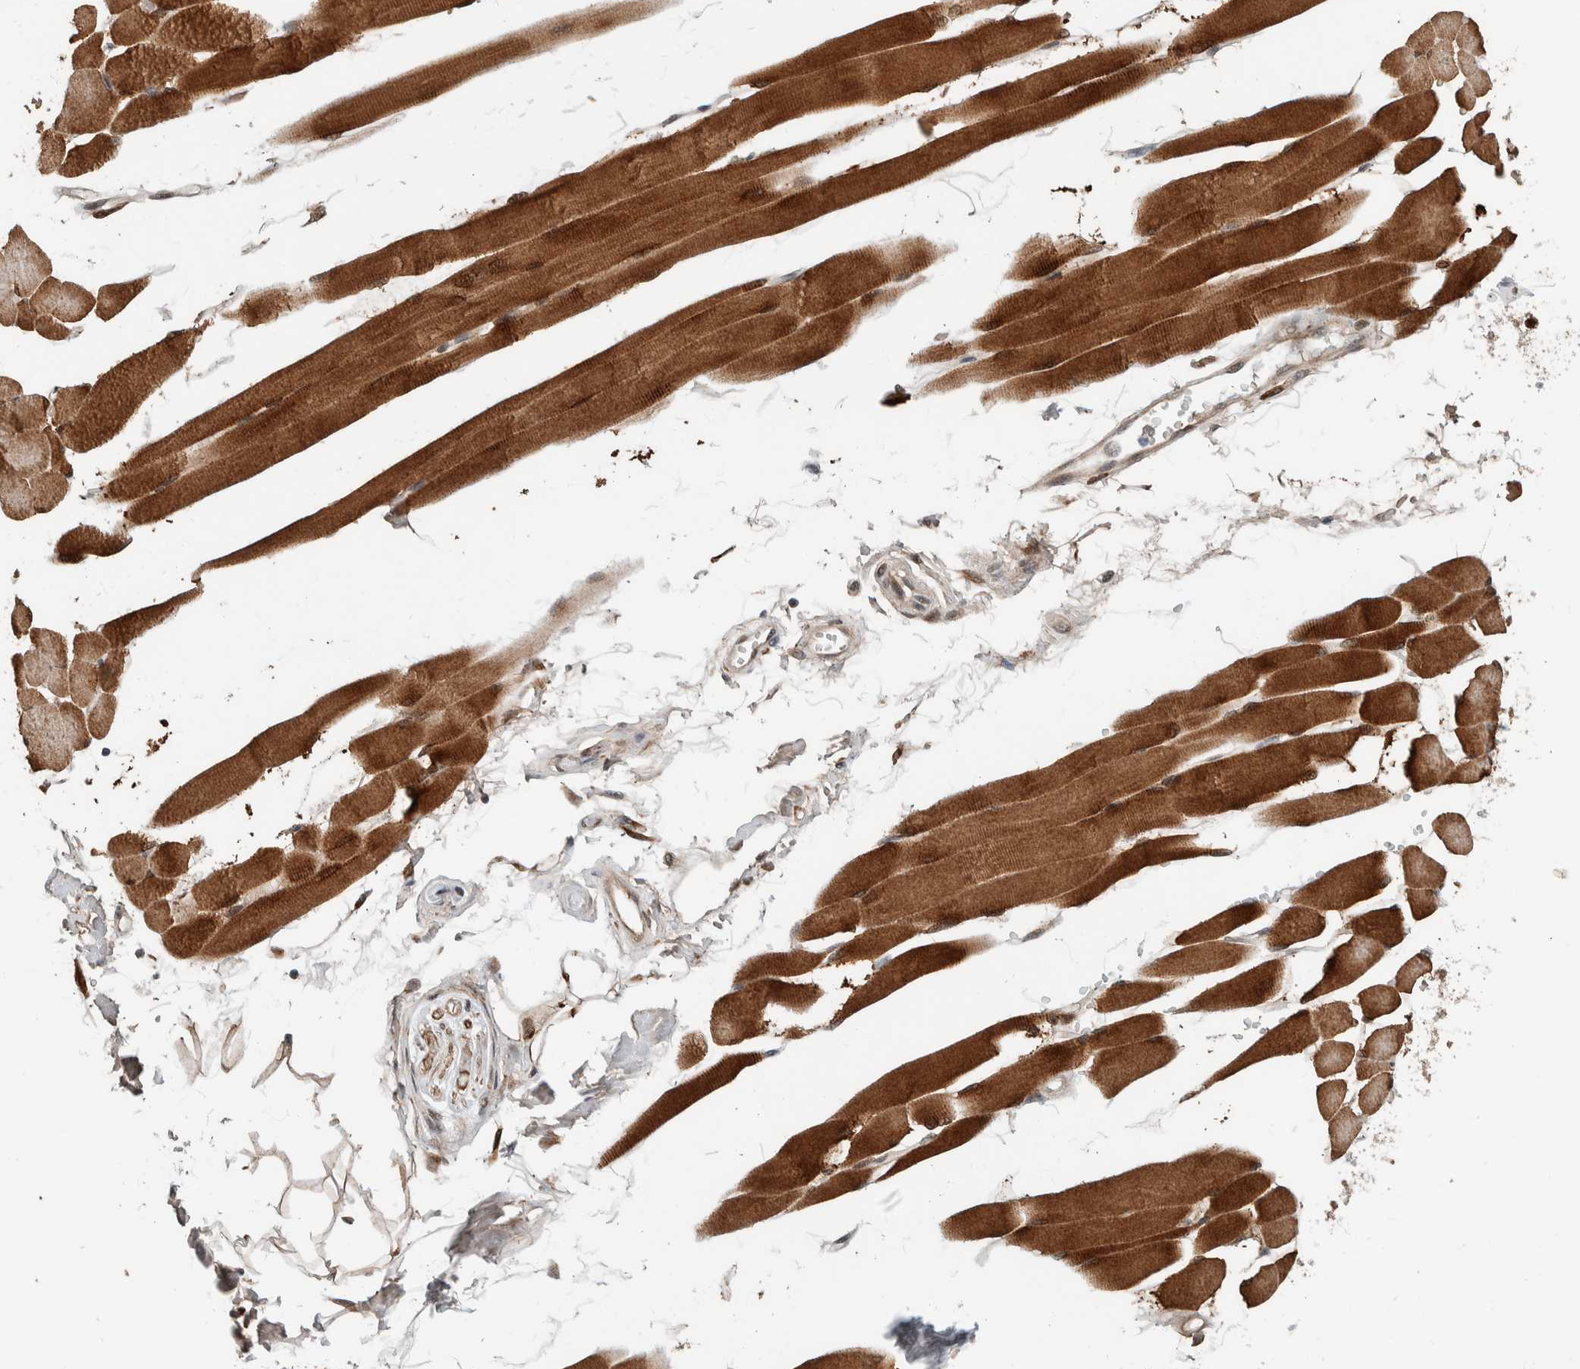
{"staining": {"intensity": "strong", "quantity": ">75%", "location": "cytoplasmic/membranous"}, "tissue": "skeletal muscle", "cell_type": "Myocytes", "image_type": "normal", "snomed": [{"axis": "morphology", "description": "Normal tissue, NOS"}, {"axis": "topography", "description": "Skeletal muscle"}, {"axis": "topography", "description": "Peripheral nerve tissue"}], "caption": "Immunohistochemistry of benign human skeletal muscle exhibits high levels of strong cytoplasmic/membranous expression in approximately >75% of myocytes.", "gene": "TNRC18", "patient": {"sex": "female", "age": 84}}